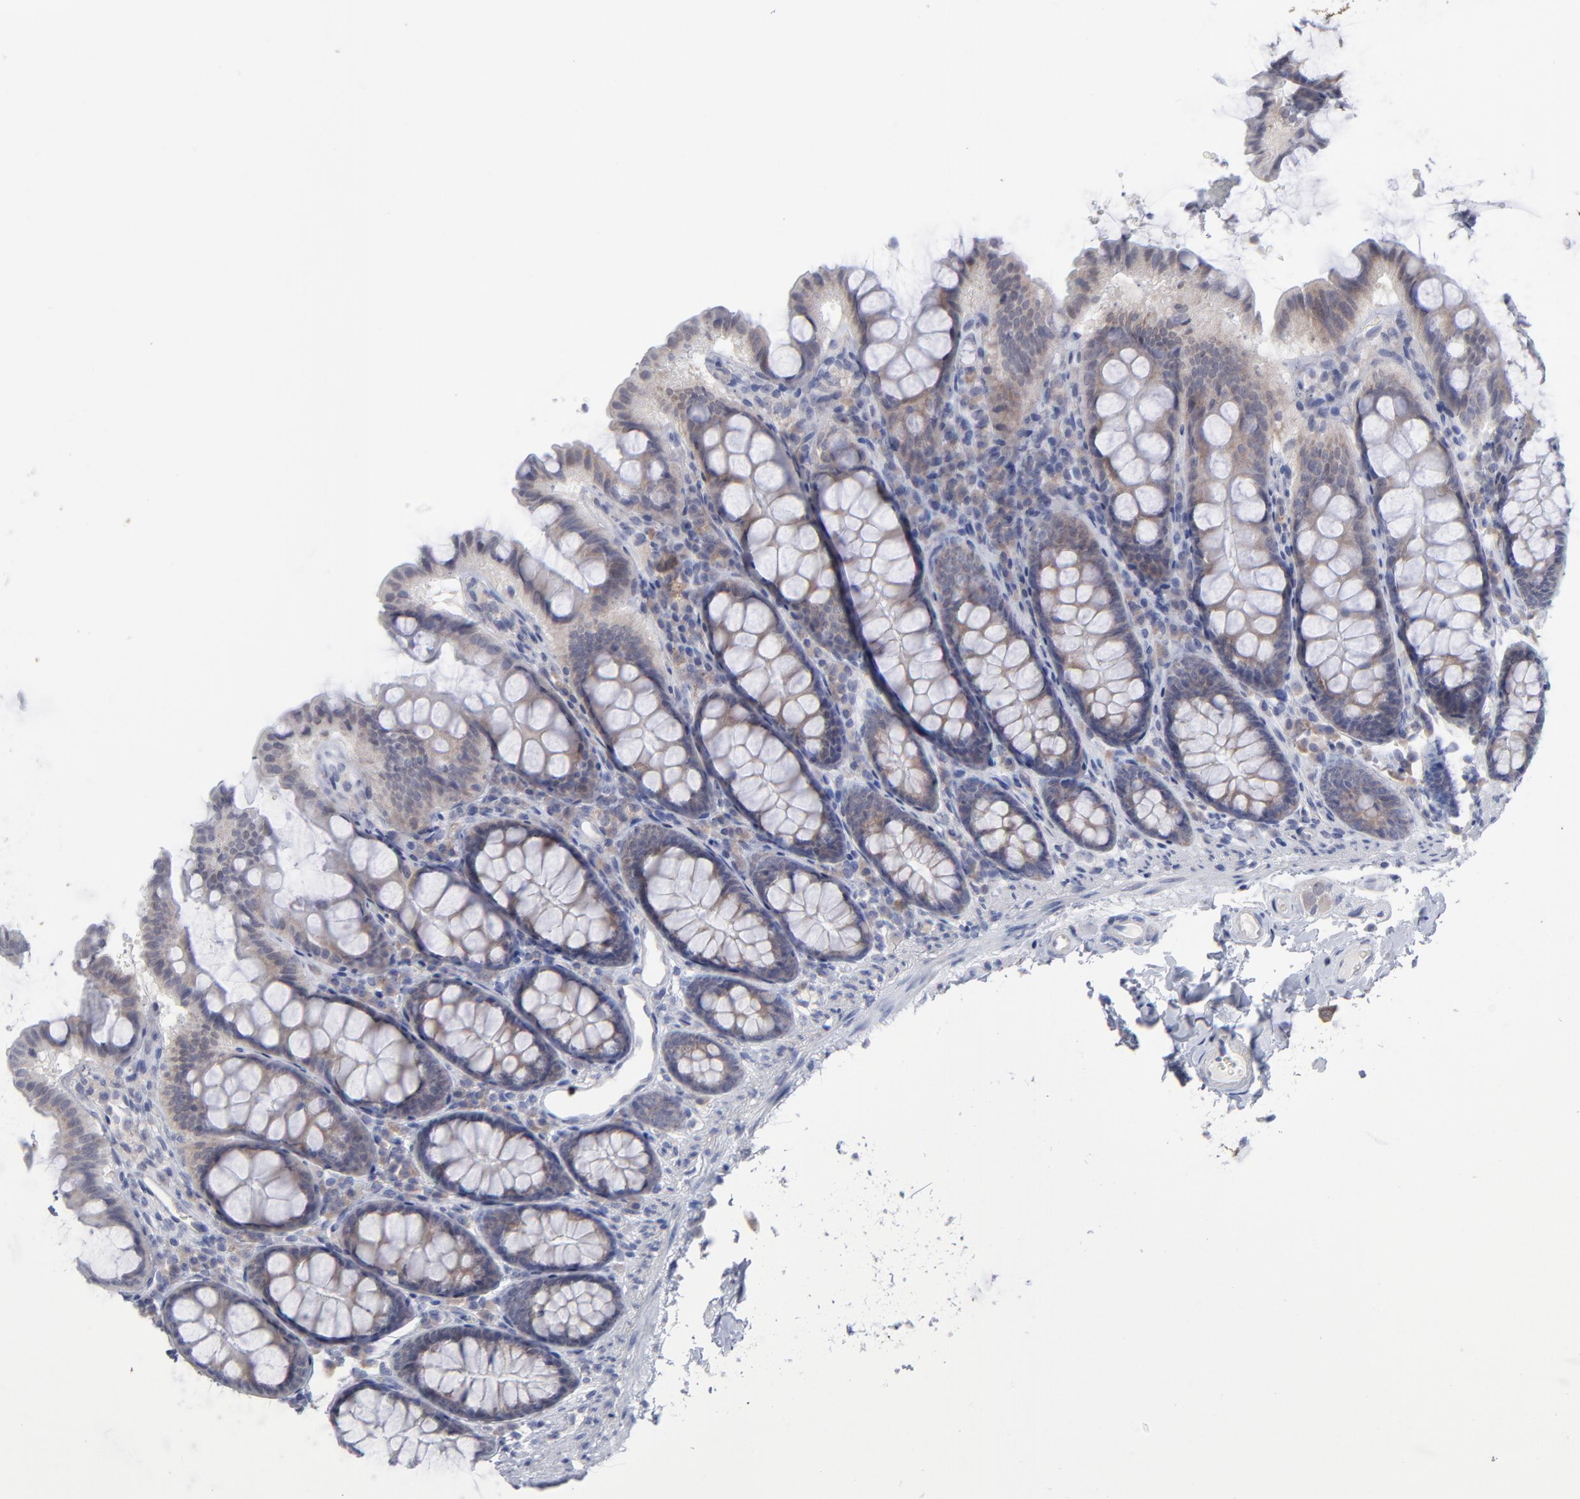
{"staining": {"intensity": "weak", "quantity": ">75%", "location": "cytoplasmic/membranous"}, "tissue": "colon", "cell_type": "Glandular cells", "image_type": "normal", "snomed": [{"axis": "morphology", "description": "Normal tissue, NOS"}, {"axis": "topography", "description": "Colon"}], "caption": "Protein staining of unremarkable colon reveals weak cytoplasmic/membranous staining in about >75% of glandular cells. The protein of interest is shown in brown color, while the nuclei are stained blue.", "gene": "RPS24", "patient": {"sex": "female", "age": 61}}